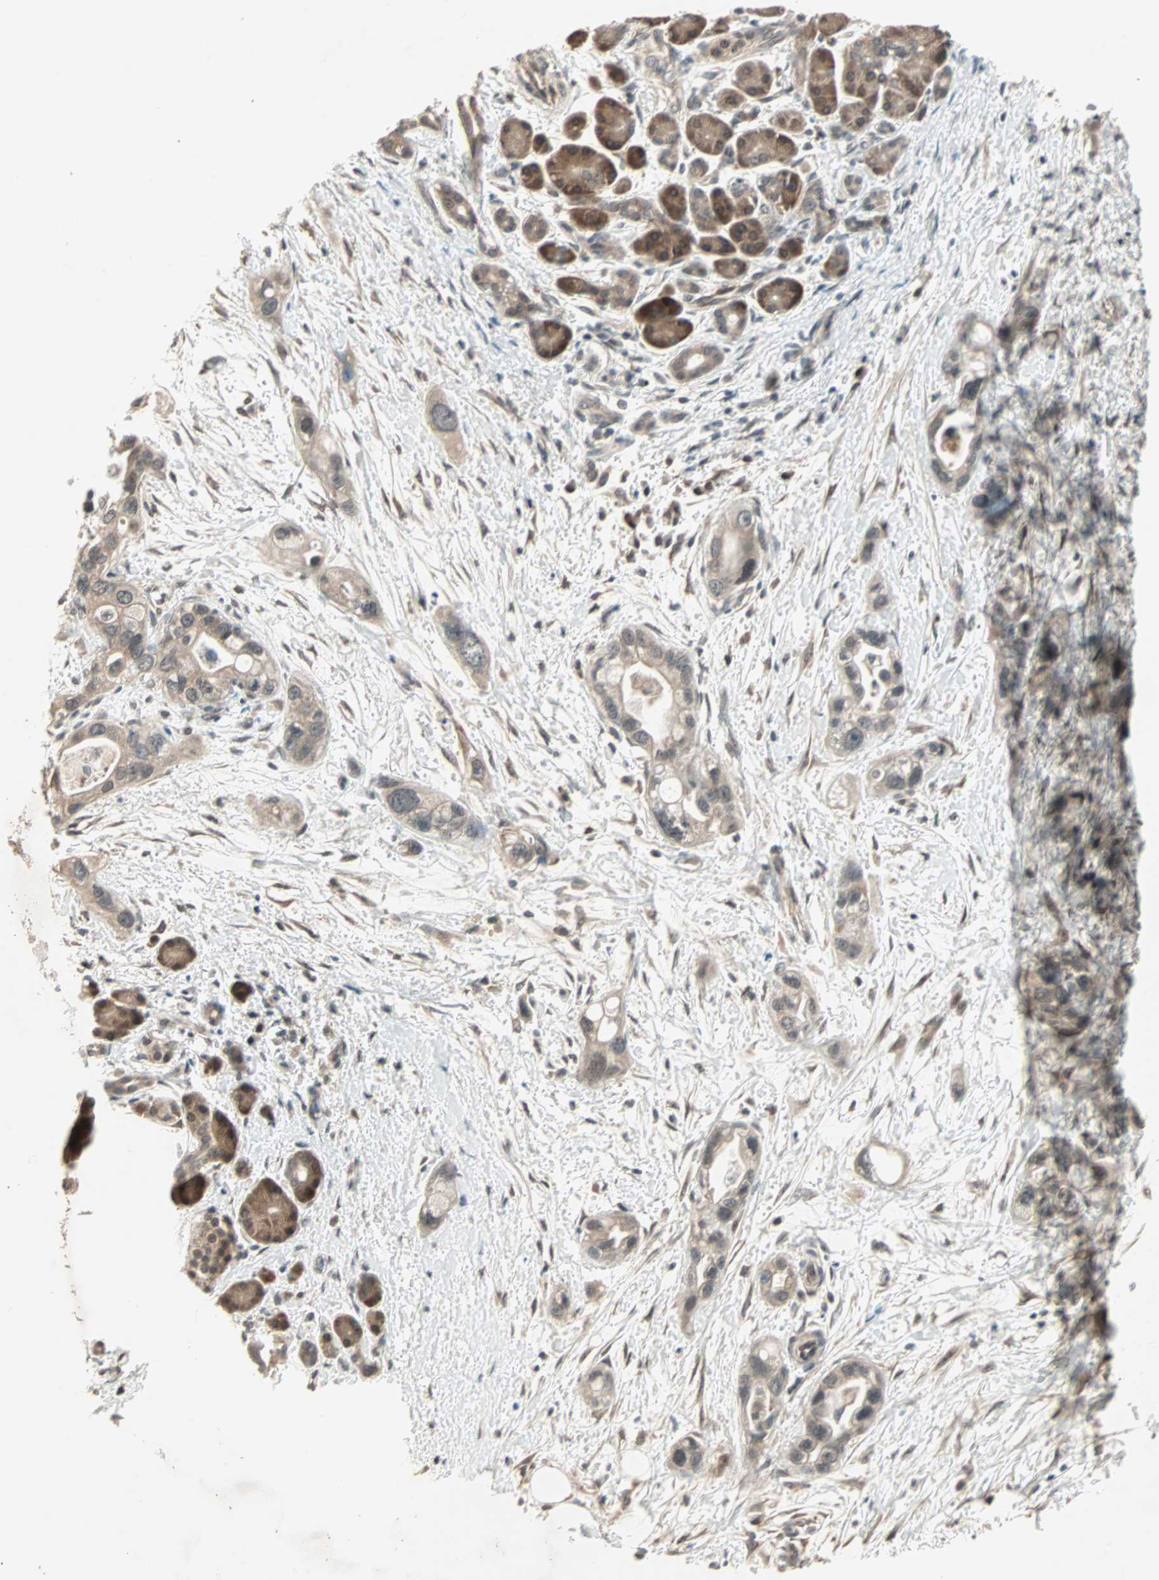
{"staining": {"intensity": "weak", "quantity": ">75%", "location": "cytoplasmic/membranous"}, "tissue": "pancreatic cancer", "cell_type": "Tumor cells", "image_type": "cancer", "snomed": [{"axis": "morphology", "description": "Adenocarcinoma, NOS"}, {"axis": "topography", "description": "Pancreas"}], "caption": "This image demonstrates pancreatic adenocarcinoma stained with immunohistochemistry to label a protein in brown. The cytoplasmic/membranous of tumor cells show weak positivity for the protein. Nuclei are counter-stained blue.", "gene": "PGBD1", "patient": {"sex": "female", "age": 77}}